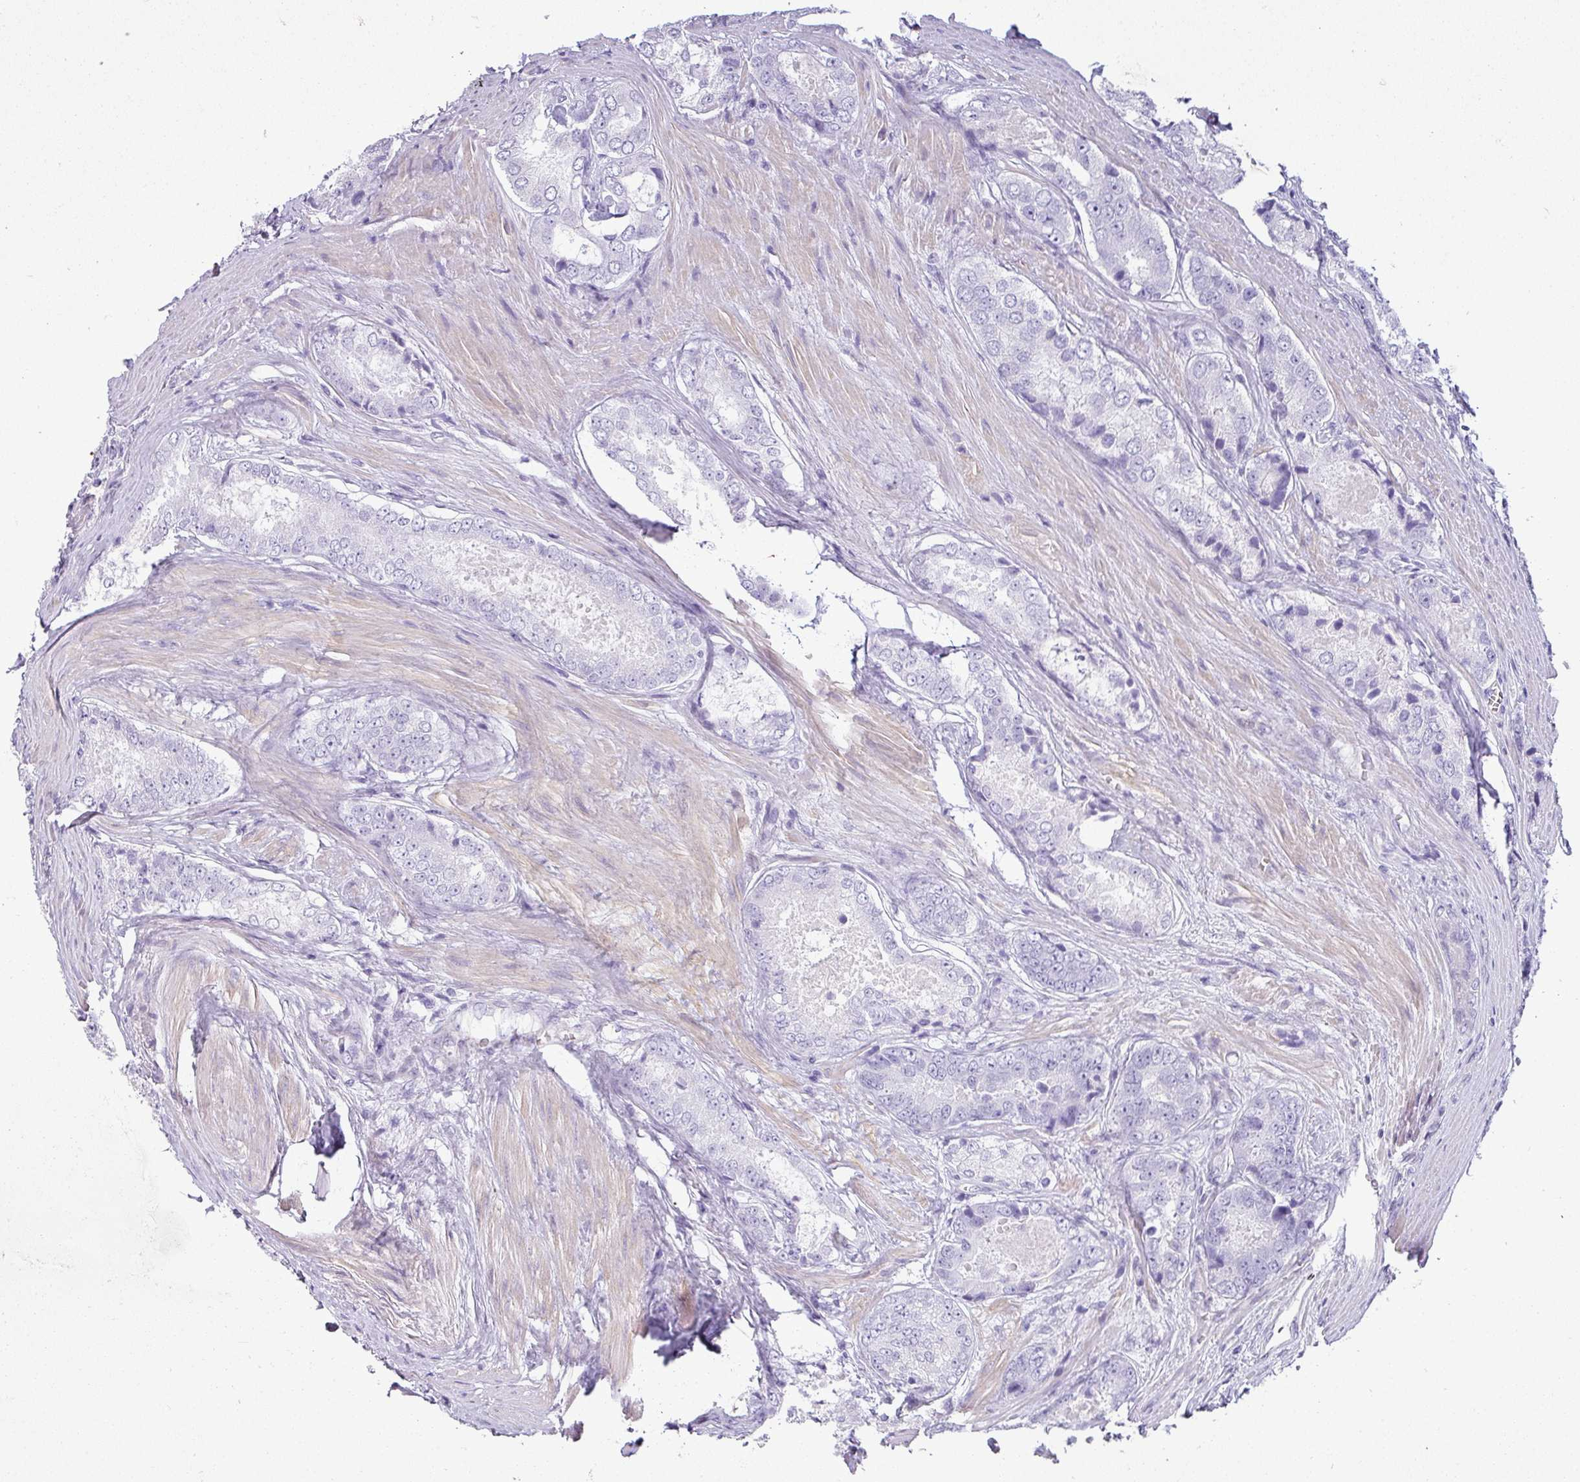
{"staining": {"intensity": "negative", "quantity": "none", "location": "none"}, "tissue": "prostate cancer", "cell_type": "Tumor cells", "image_type": "cancer", "snomed": [{"axis": "morphology", "description": "Adenocarcinoma, Low grade"}, {"axis": "topography", "description": "Prostate"}], "caption": "The image exhibits no staining of tumor cells in adenocarcinoma (low-grade) (prostate).", "gene": "VCX2", "patient": {"sex": "male", "age": 68}}